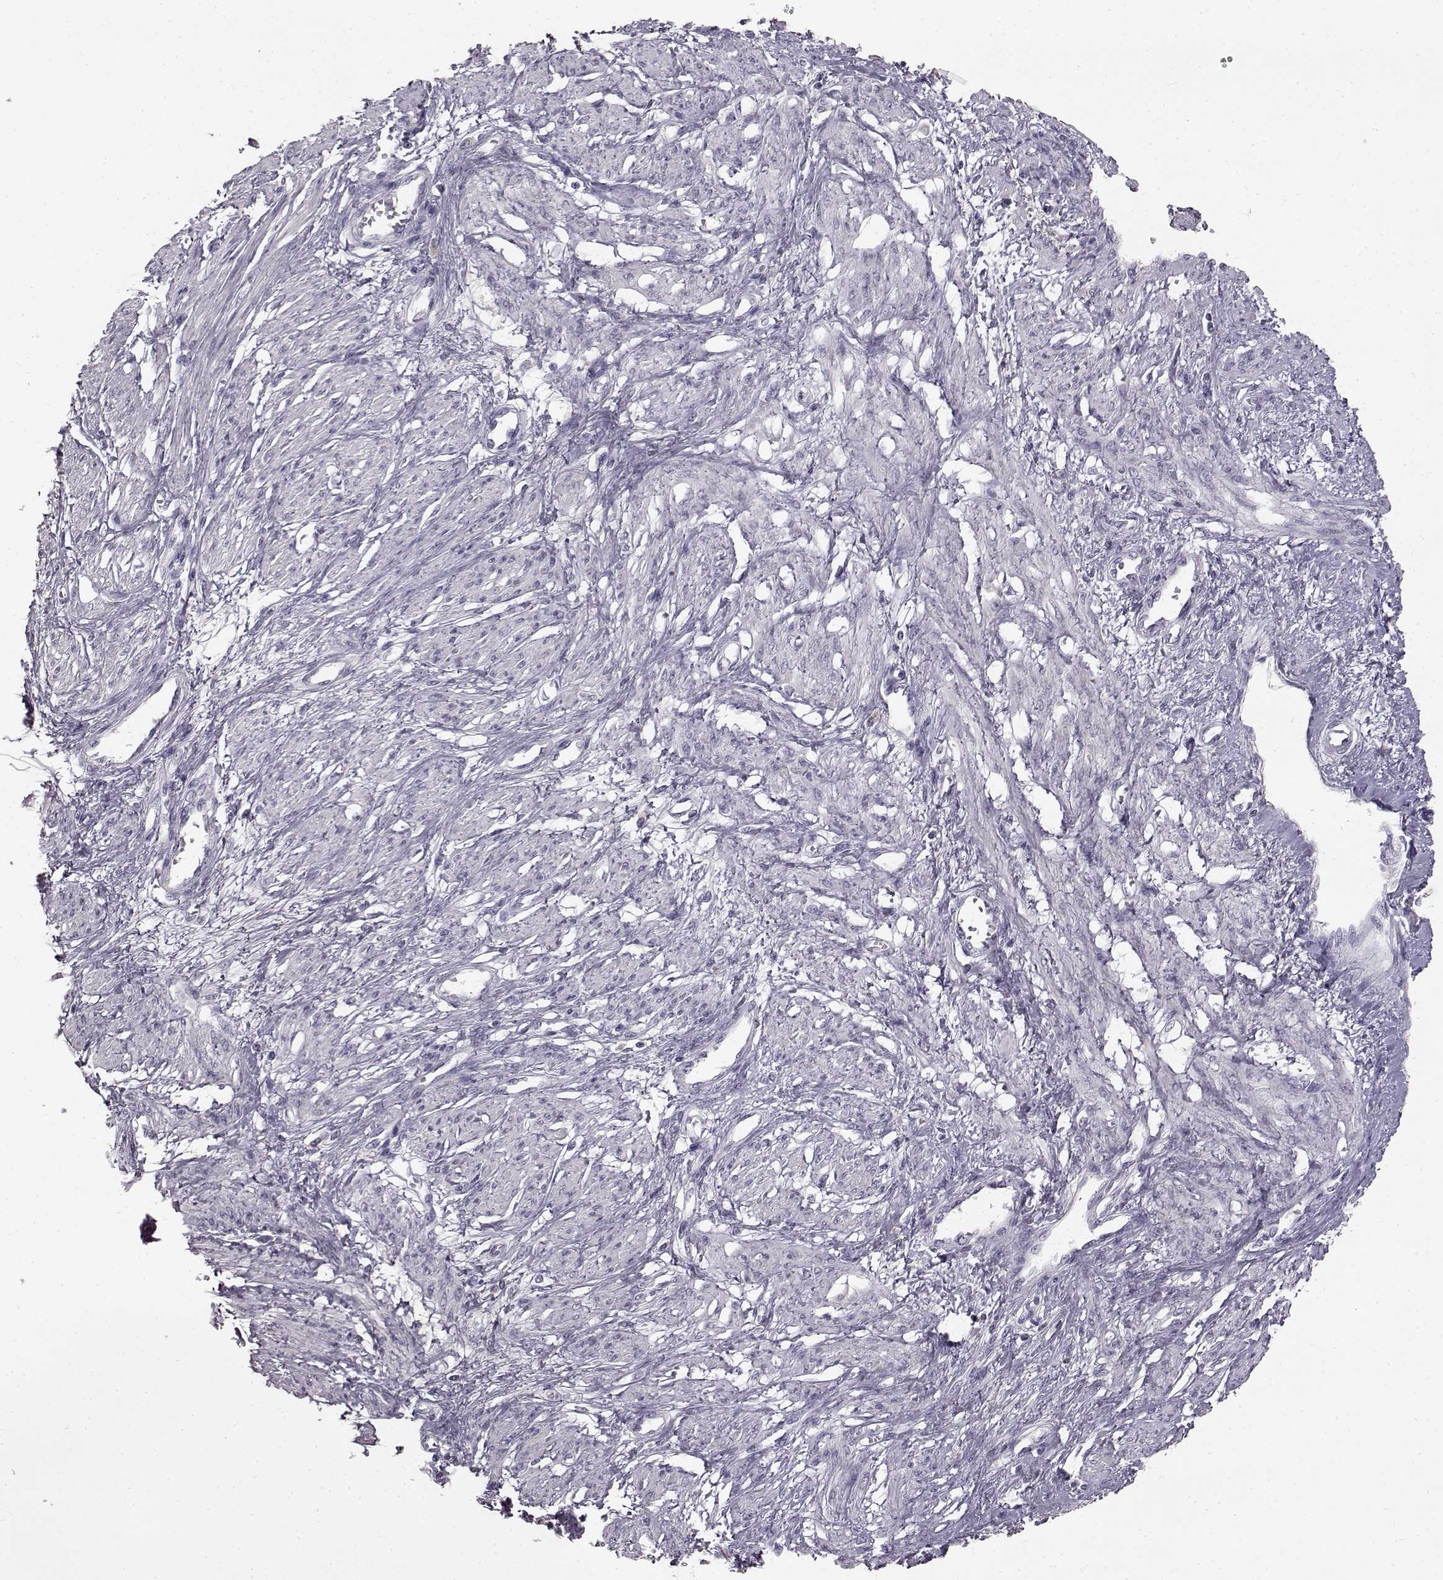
{"staining": {"intensity": "negative", "quantity": "none", "location": "none"}, "tissue": "smooth muscle", "cell_type": "Smooth muscle cells", "image_type": "normal", "snomed": [{"axis": "morphology", "description": "Normal tissue, NOS"}, {"axis": "topography", "description": "Smooth muscle"}, {"axis": "topography", "description": "Uterus"}], "caption": "Immunohistochemistry of normal smooth muscle demonstrates no staining in smooth muscle cells. (IHC, brightfield microscopy, high magnification).", "gene": "SPAG17", "patient": {"sex": "female", "age": 39}}